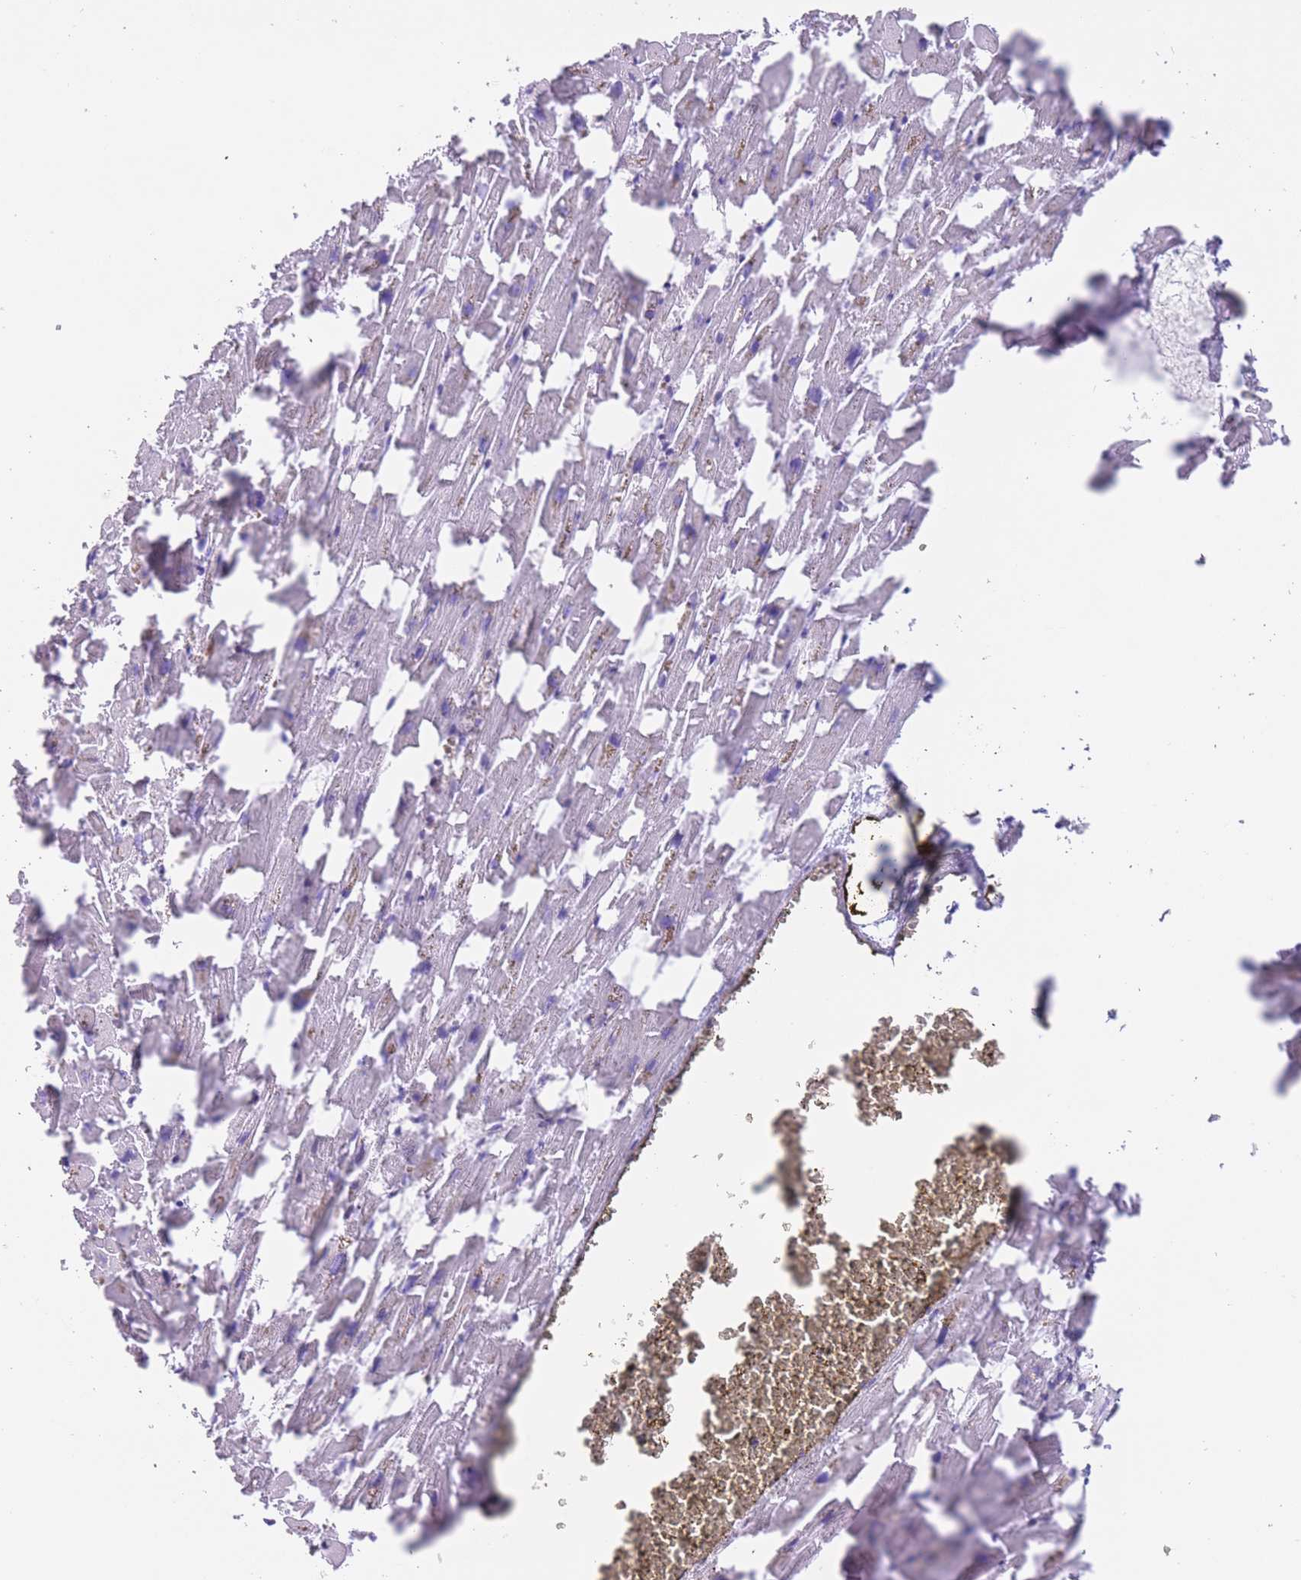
{"staining": {"intensity": "moderate", "quantity": "<25%", "location": "cytoplasmic/membranous"}, "tissue": "heart muscle", "cell_type": "Cardiomyocytes", "image_type": "normal", "snomed": [{"axis": "morphology", "description": "Normal tissue, NOS"}, {"axis": "topography", "description": "Heart"}], "caption": "DAB (3,3'-diaminobenzidine) immunohistochemical staining of normal human heart muscle shows moderate cytoplasmic/membranous protein positivity in approximately <25% of cardiomyocytes.", "gene": "ATP5MF", "patient": {"sex": "female", "age": 64}}